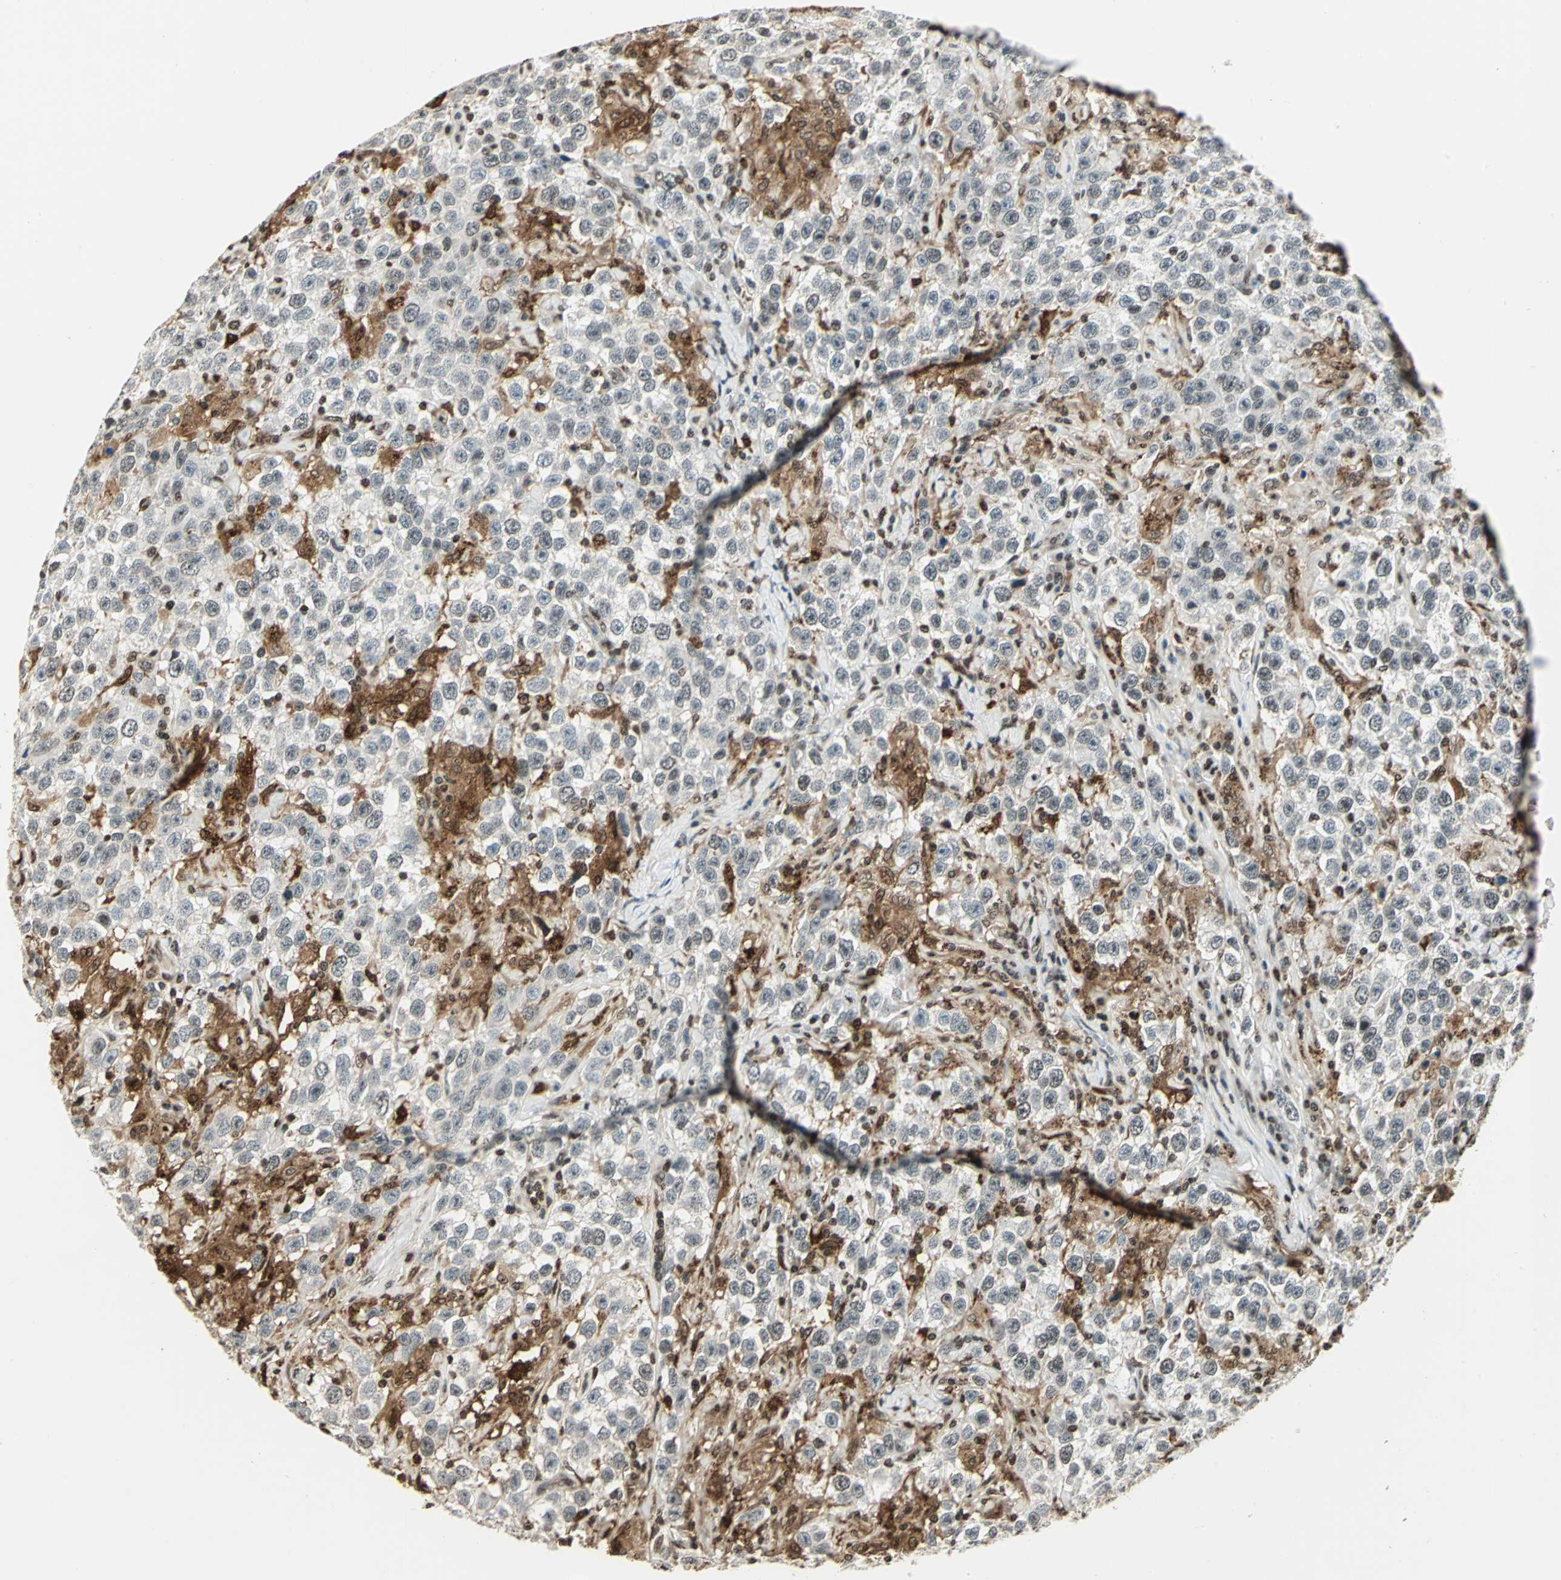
{"staining": {"intensity": "moderate", "quantity": "25%-75%", "location": "cytoplasmic/membranous,nuclear"}, "tissue": "testis cancer", "cell_type": "Tumor cells", "image_type": "cancer", "snomed": [{"axis": "morphology", "description": "Seminoma, NOS"}, {"axis": "topography", "description": "Testis"}], "caption": "This is a micrograph of IHC staining of testis cancer, which shows moderate expression in the cytoplasmic/membranous and nuclear of tumor cells.", "gene": "LGALS3", "patient": {"sex": "male", "age": 41}}